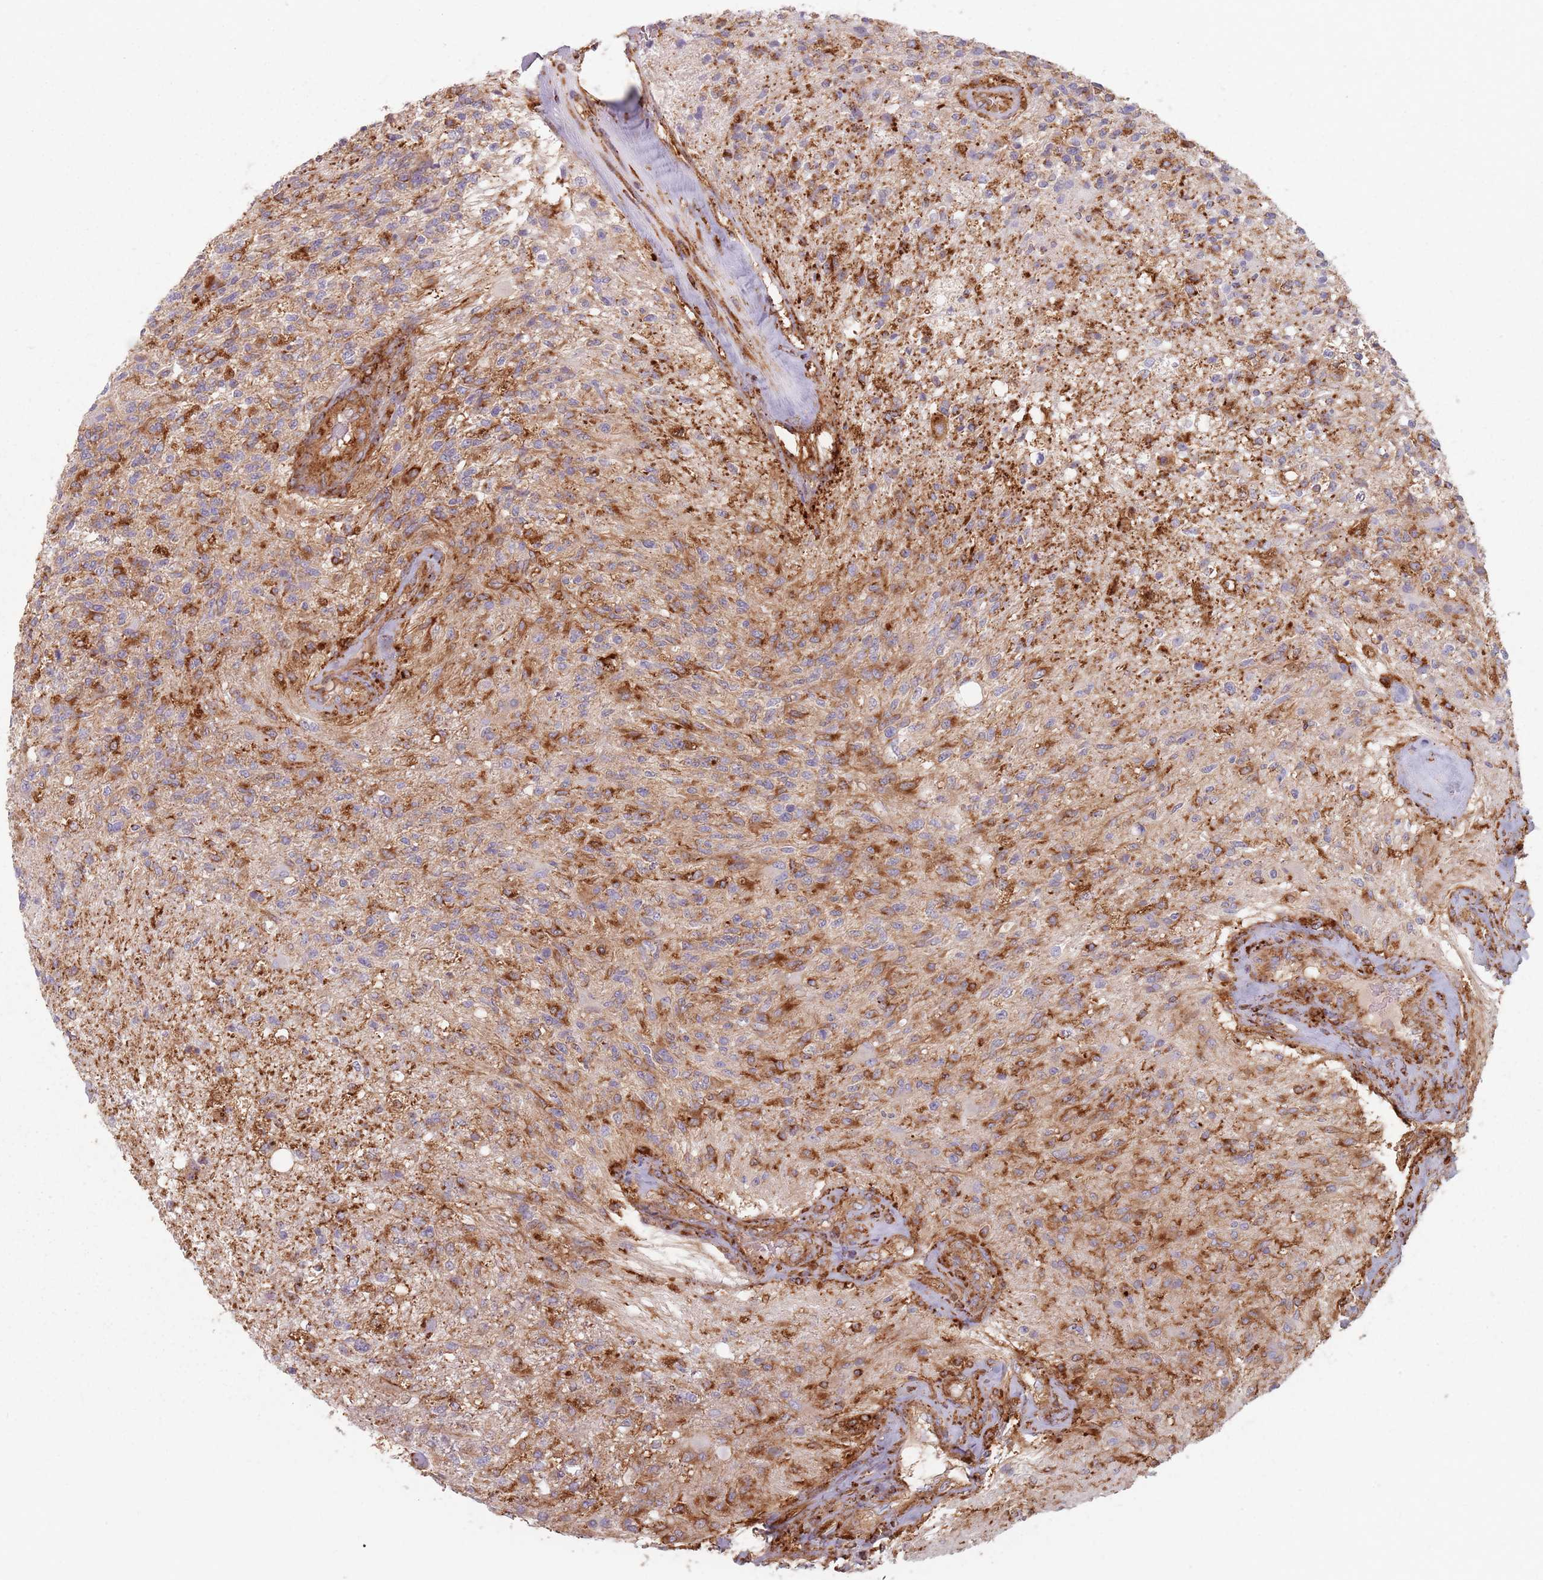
{"staining": {"intensity": "moderate", "quantity": "25%-75%", "location": "cytoplasmic/membranous"}, "tissue": "glioma", "cell_type": "Tumor cells", "image_type": "cancer", "snomed": [{"axis": "morphology", "description": "Glioma, malignant, High grade"}, {"axis": "topography", "description": "Brain"}], "caption": "Approximately 25%-75% of tumor cells in human malignant high-grade glioma reveal moderate cytoplasmic/membranous protein positivity as visualized by brown immunohistochemical staining.", "gene": "TPD52L2", "patient": {"sex": "male", "age": 56}}